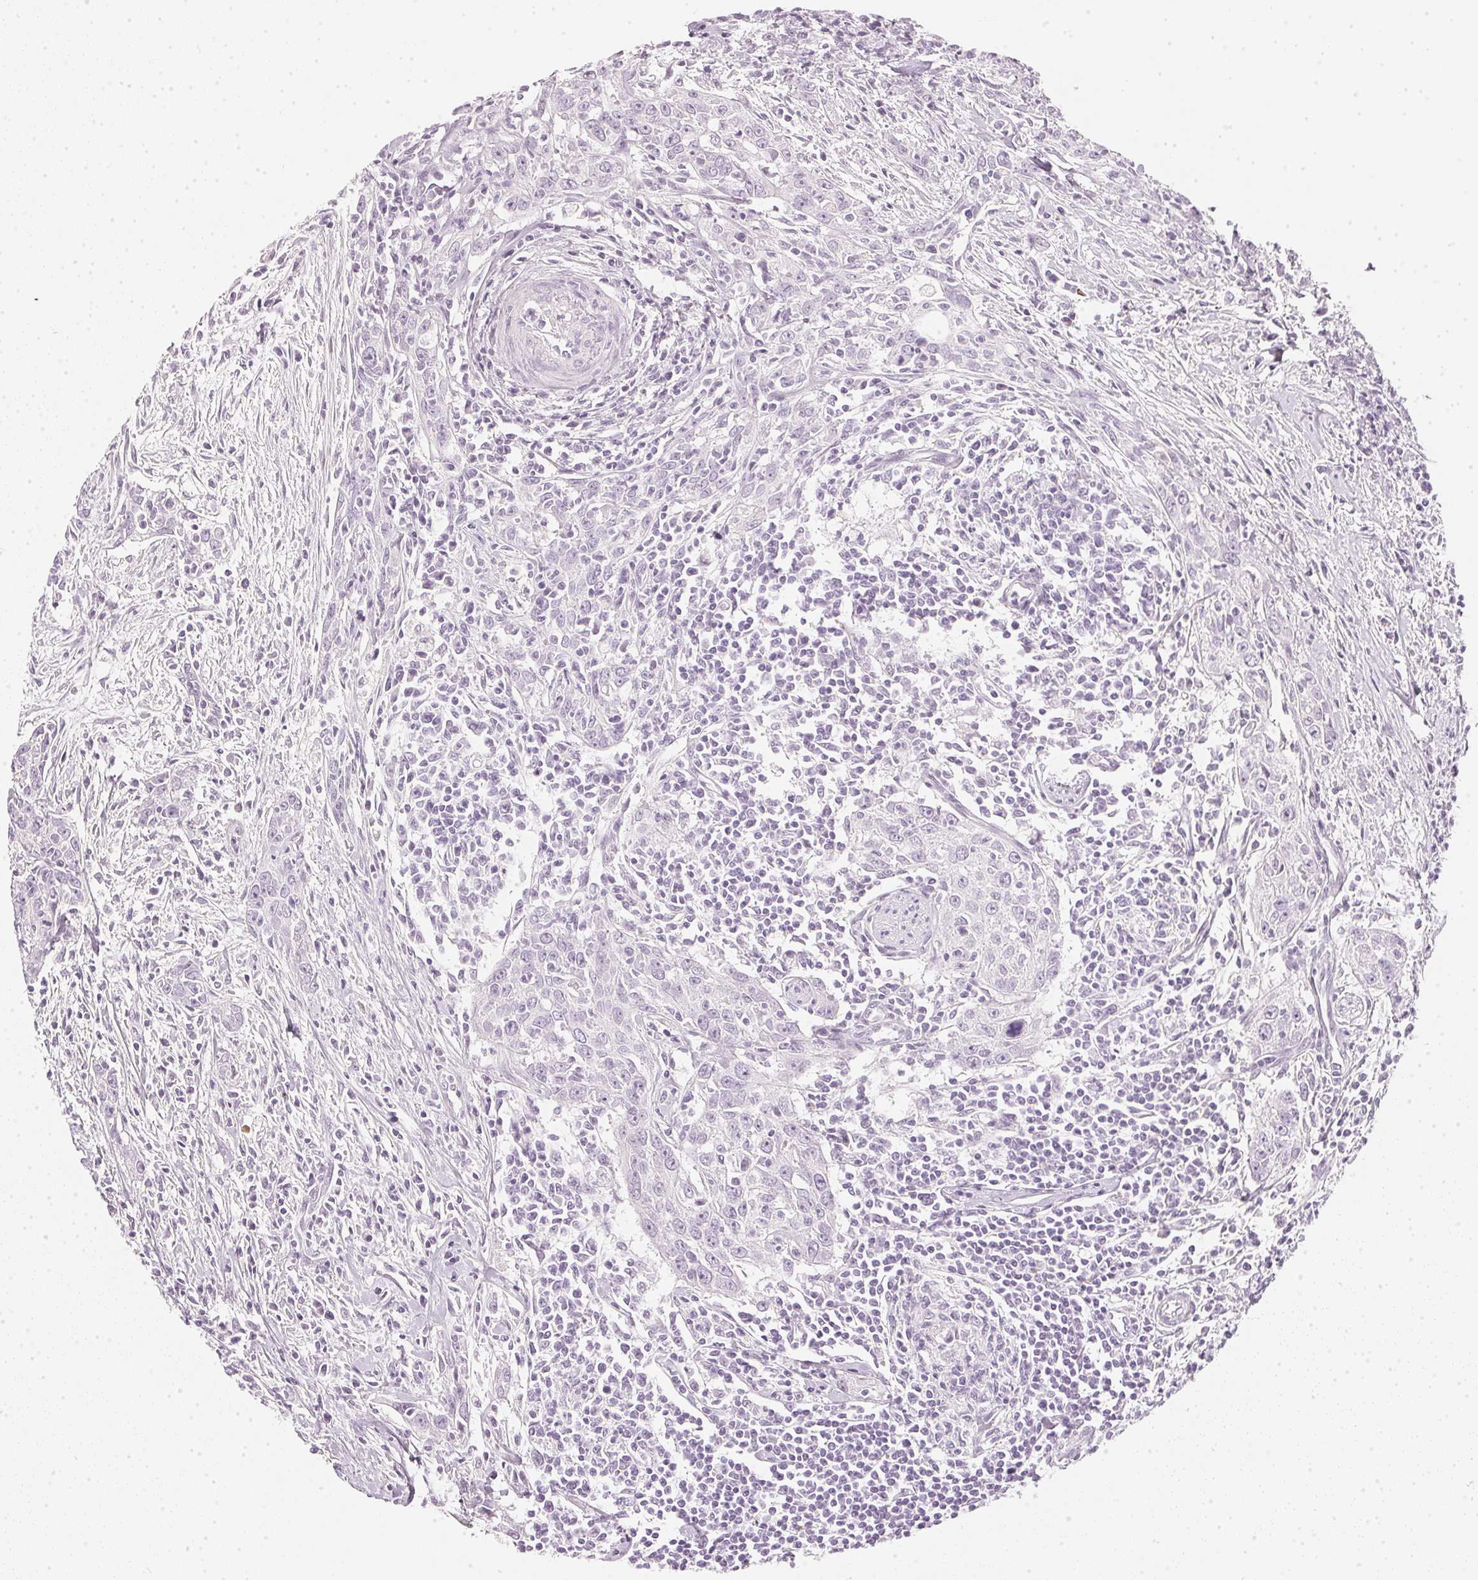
{"staining": {"intensity": "negative", "quantity": "none", "location": "none"}, "tissue": "urothelial cancer", "cell_type": "Tumor cells", "image_type": "cancer", "snomed": [{"axis": "morphology", "description": "Urothelial carcinoma, High grade"}, {"axis": "topography", "description": "Urinary bladder"}], "caption": "Immunohistochemistry (IHC) histopathology image of neoplastic tissue: high-grade urothelial carcinoma stained with DAB displays no significant protein staining in tumor cells.", "gene": "CHST4", "patient": {"sex": "male", "age": 83}}